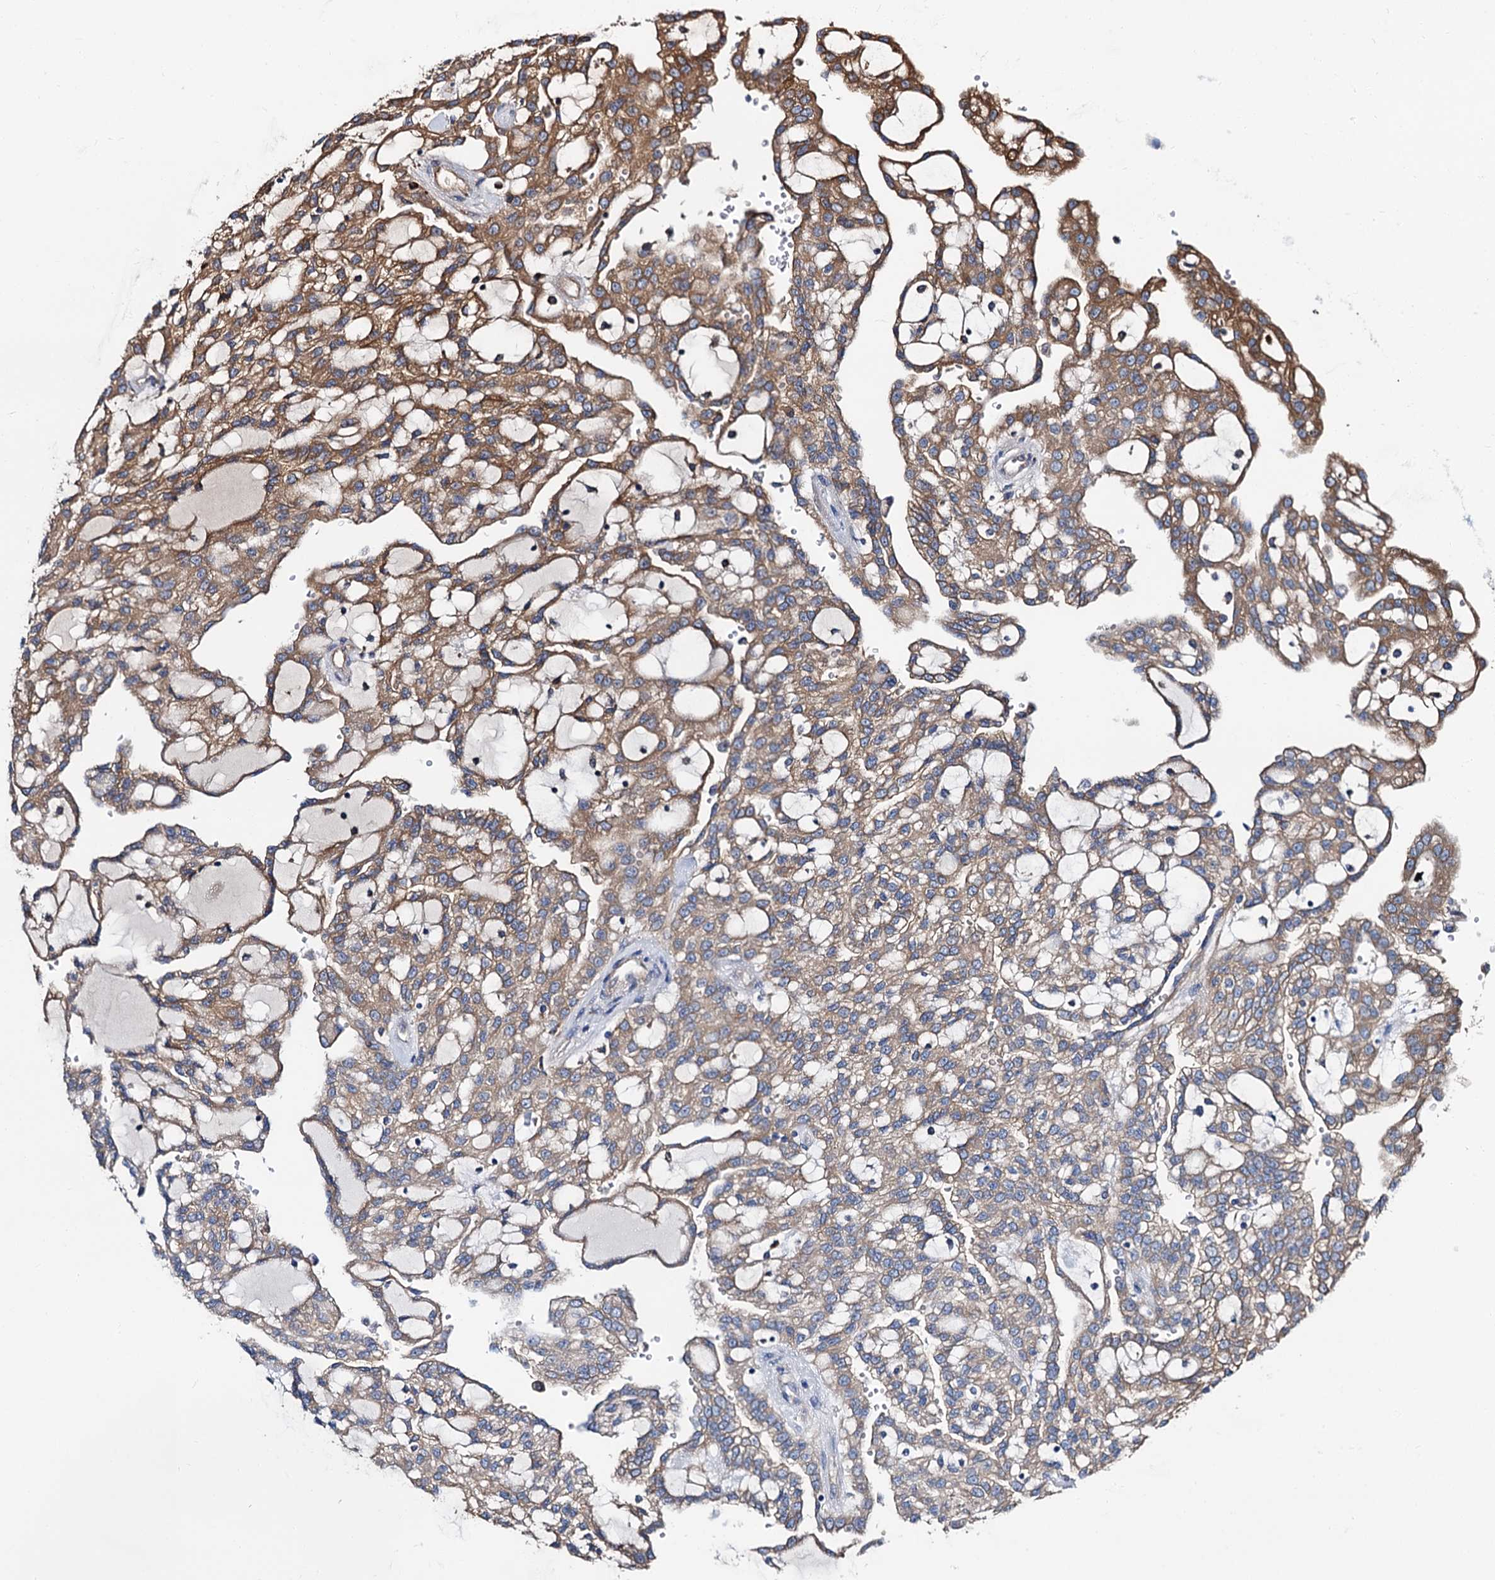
{"staining": {"intensity": "moderate", "quantity": ">75%", "location": "cytoplasmic/membranous"}, "tissue": "renal cancer", "cell_type": "Tumor cells", "image_type": "cancer", "snomed": [{"axis": "morphology", "description": "Adenocarcinoma, NOS"}, {"axis": "topography", "description": "Kidney"}], "caption": "There is medium levels of moderate cytoplasmic/membranous expression in tumor cells of renal adenocarcinoma, as demonstrated by immunohistochemical staining (brown color).", "gene": "PEX5", "patient": {"sex": "male", "age": 63}}